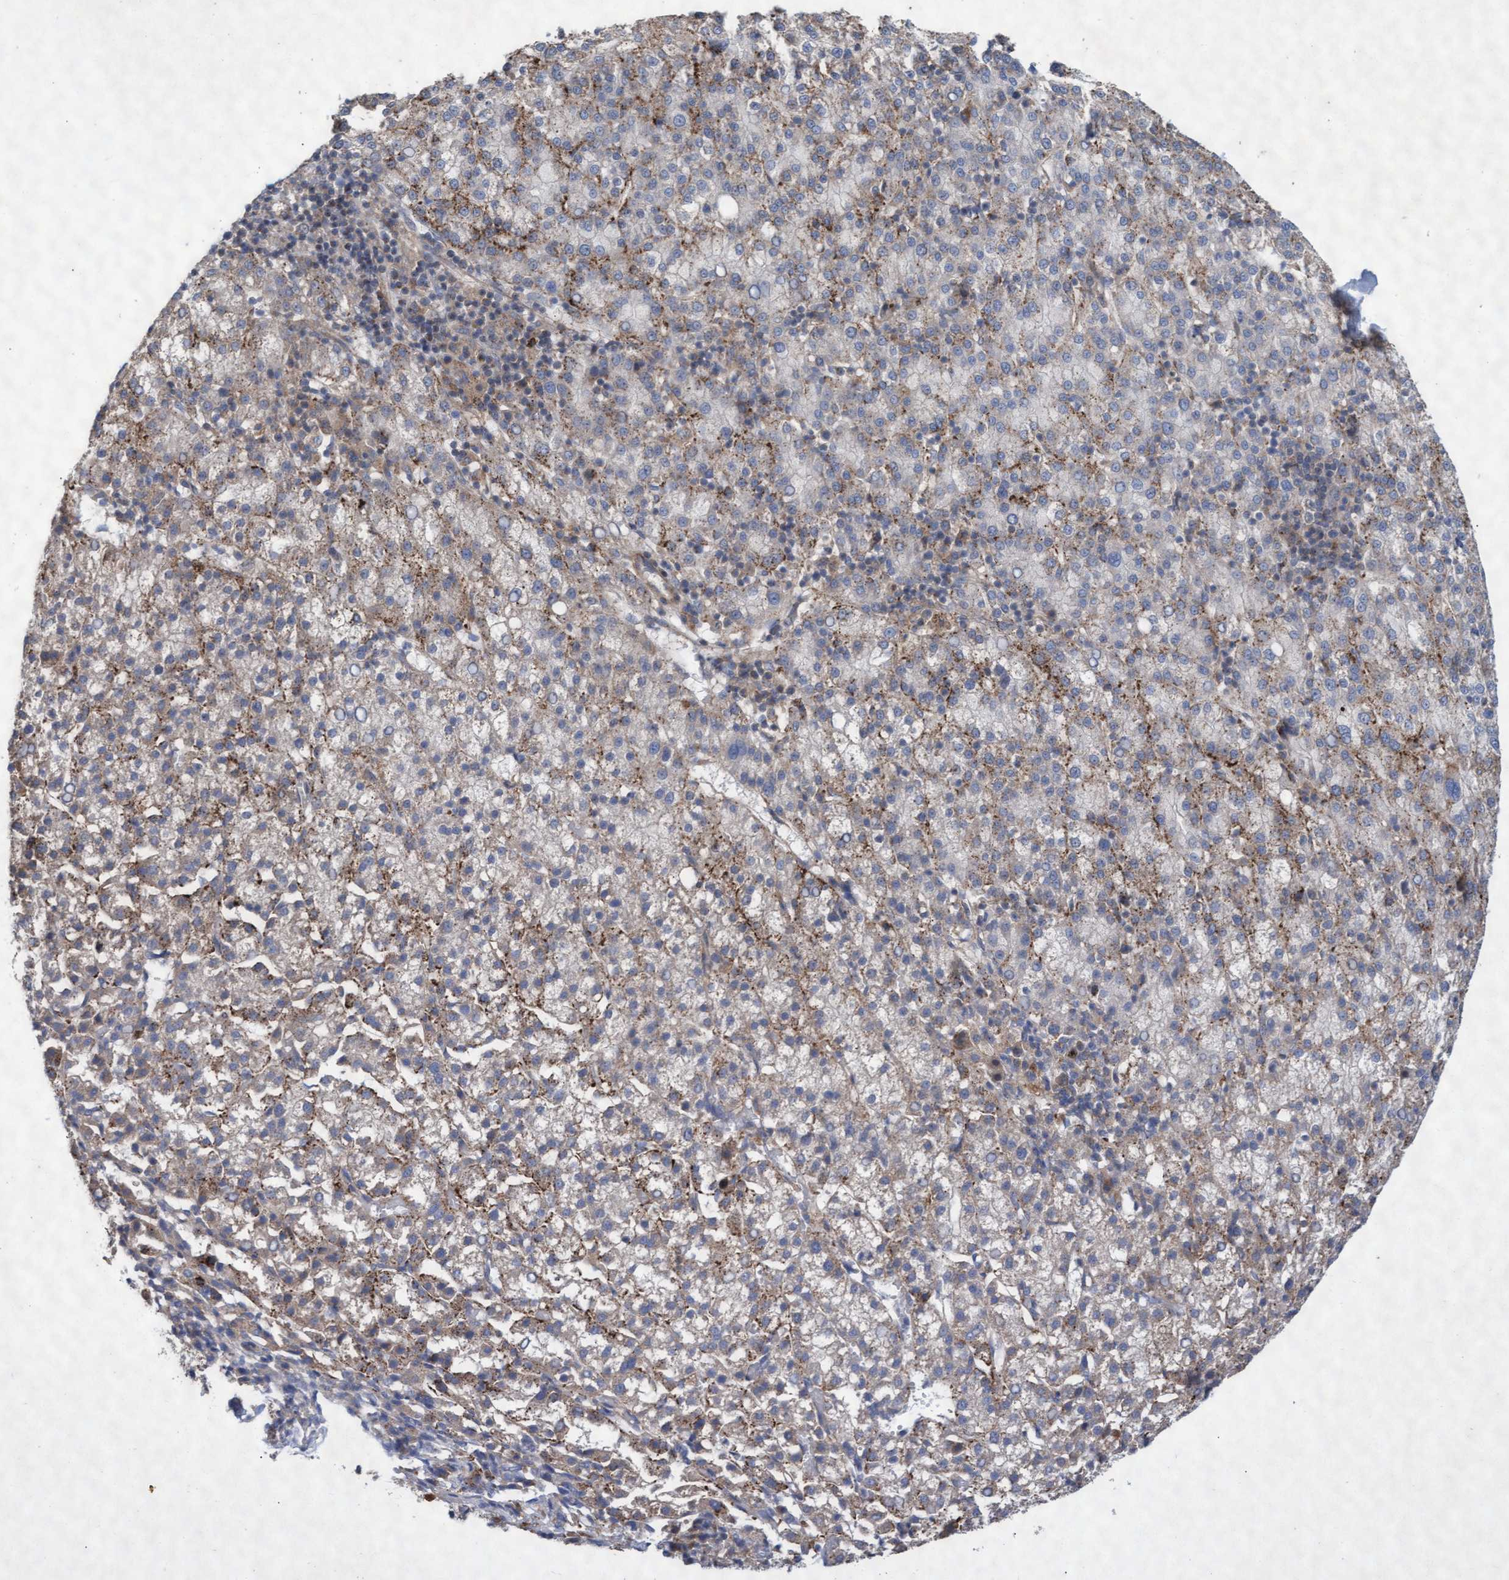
{"staining": {"intensity": "weak", "quantity": "25%-75%", "location": "cytoplasmic/membranous"}, "tissue": "liver cancer", "cell_type": "Tumor cells", "image_type": "cancer", "snomed": [{"axis": "morphology", "description": "Carcinoma, Hepatocellular, NOS"}, {"axis": "topography", "description": "Liver"}], "caption": "Protein expression by IHC exhibits weak cytoplasmic/membranous expression in about 25%-75% of tumor cells in liver cancer (hepatocellular carcinoma).", "gene": "ABCF2", "patient": {"sex": "female", "age": 58}}